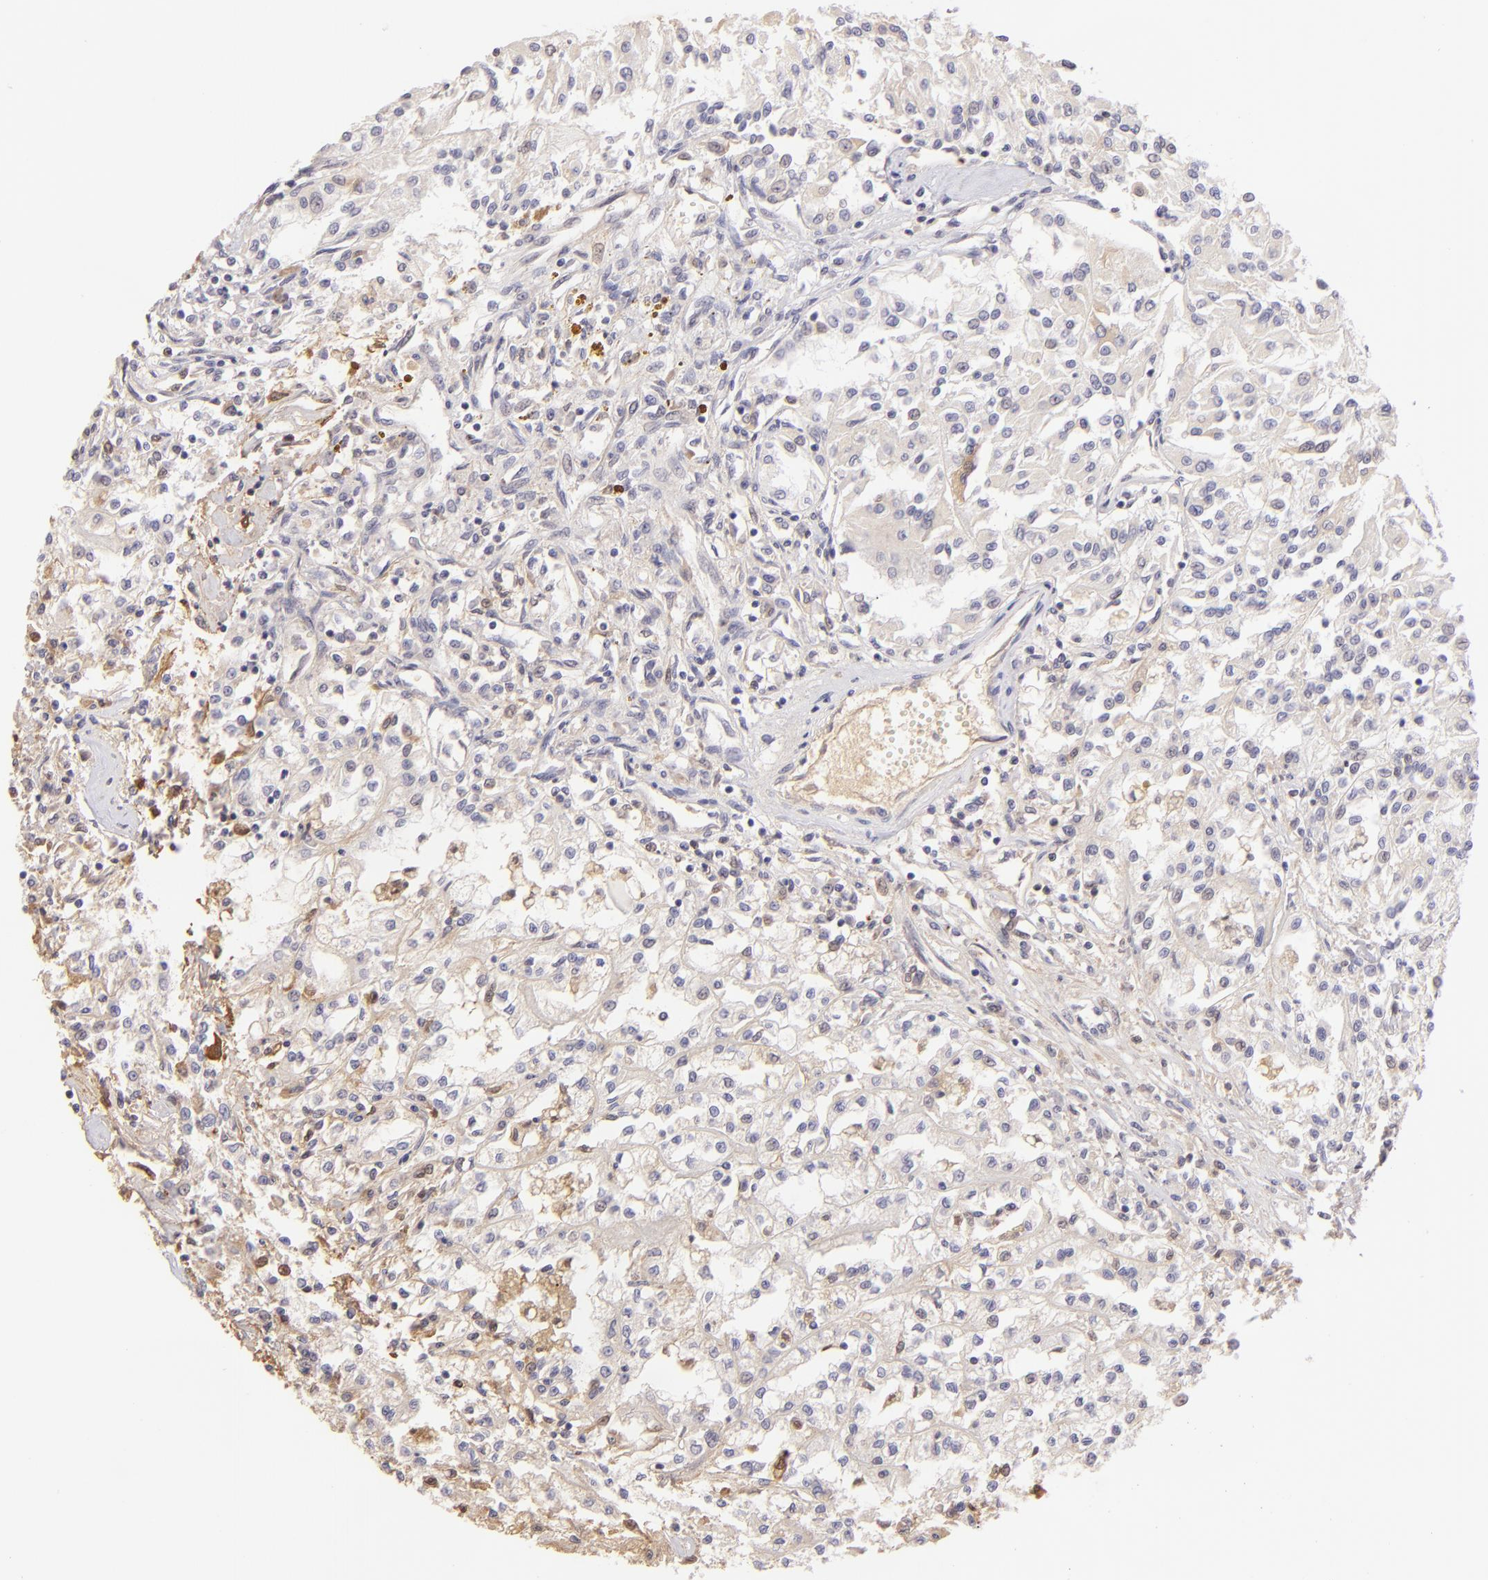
{"staining": {"intensity": "negative", "quantity": "none", "location": "none"}, "tissue": "renal cancer", "cell_type": "Tumor cells", "image_type": "cancer", "snomed": [{"axis": "morphology", "description": "Adenocarcinoma, NOS"}, {"axis": "topography", "description": "Kidney"}], "caption": "Immunohistochemistry histopathology image of neoplastic tissue: renal cancer stained with DAB (3,3'-diaminobenzidine) demonstrates no significant protein staining in tumor cells. (Stains: DAB IHC with hematoxylin counter stain, Microscopy: brightfield microscopy at high magnification).", "gene": "MAGEA1", "patient": {"sex": "male", "age": 78}}